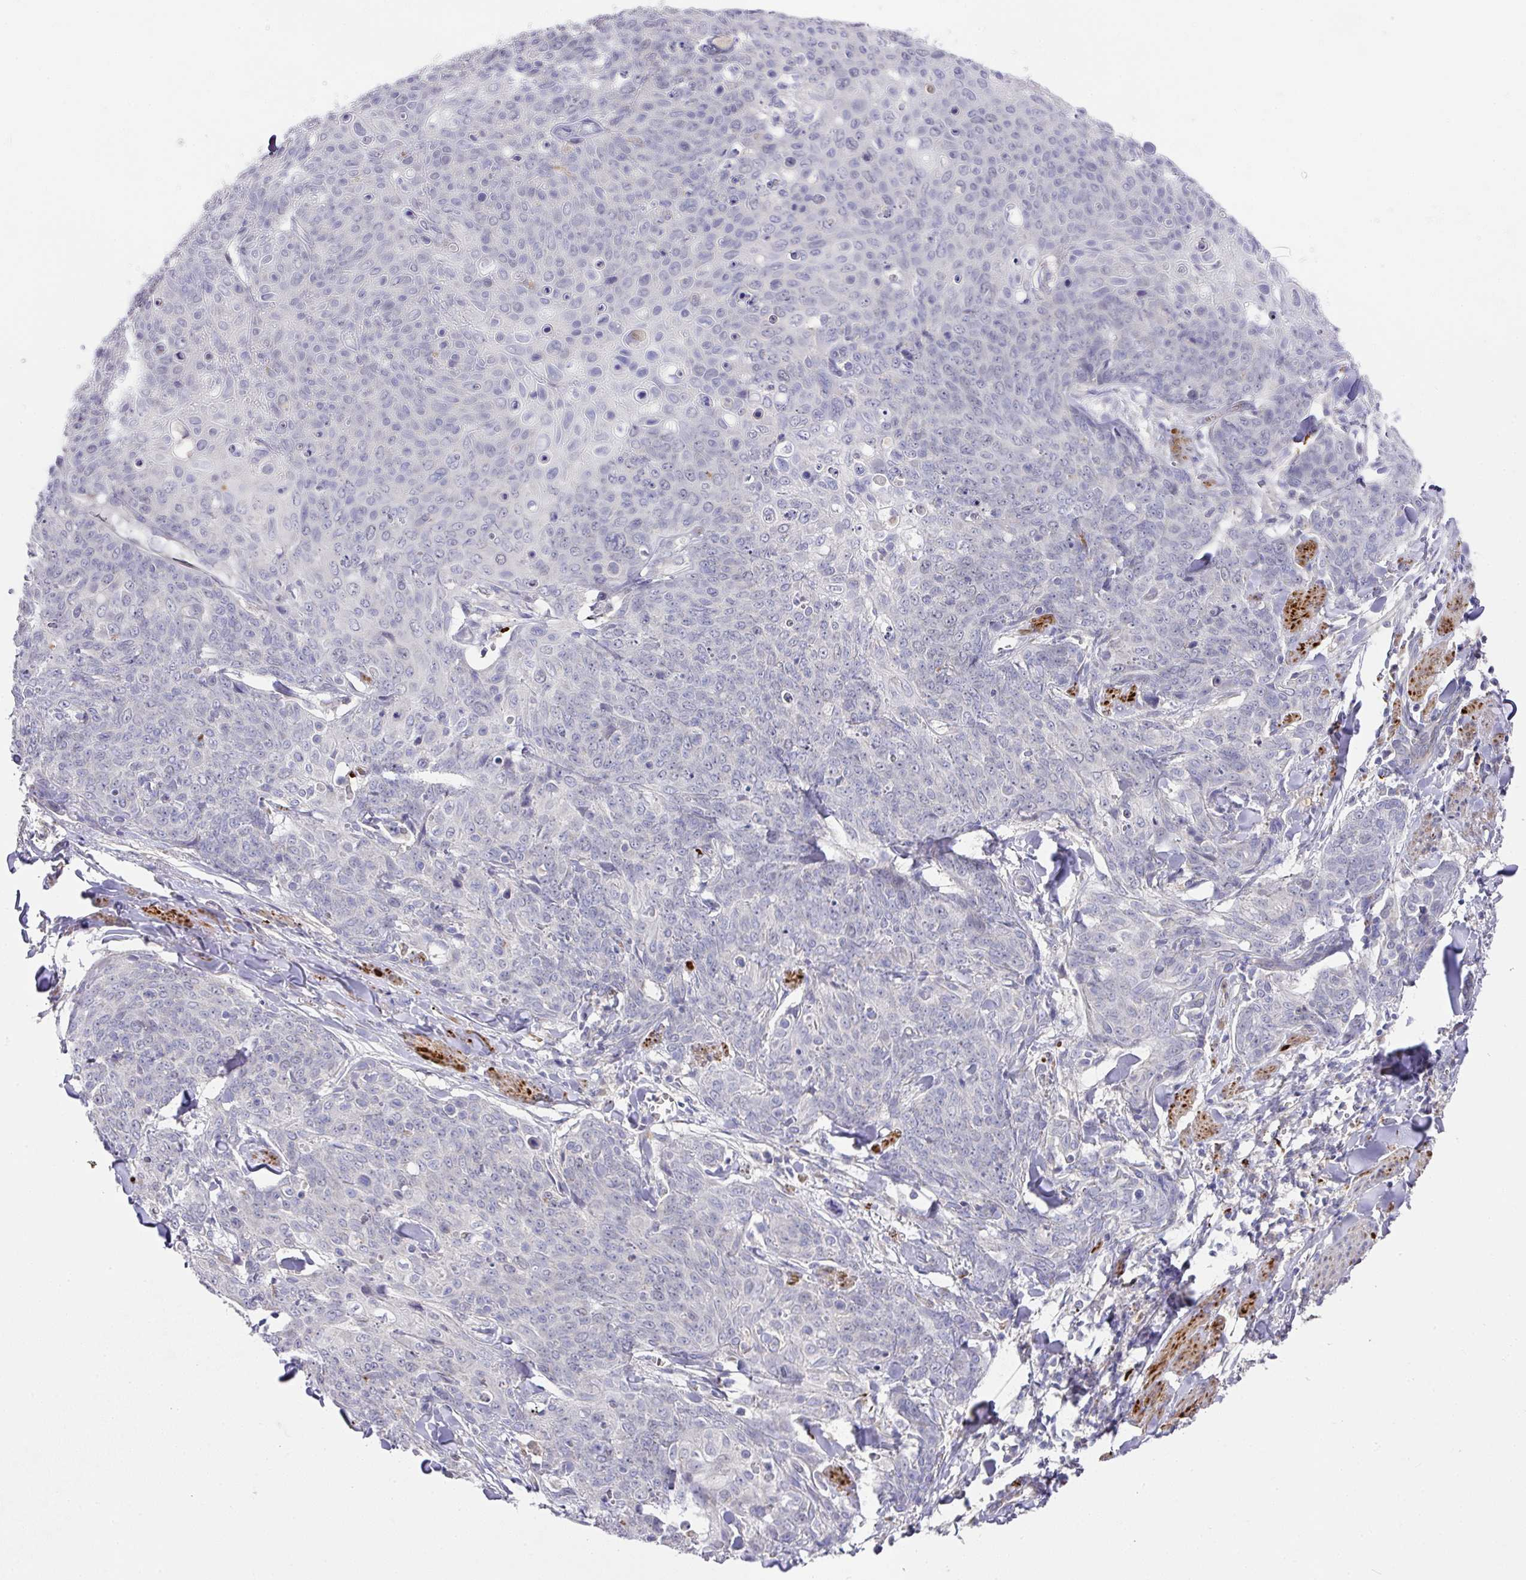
{"staining": {"intensity": "negative", "quantity": "none", "location": "none"}, "tissue": "skin cancer", "cell_type": "Tumor cells", "image_type": "cancer", "snomed": [{"axis": "morphology", "description": "Squamous cell carcinoma, NOS"}, {"axis": "topography", "description": "Skin"}, {"axis": "topography", "description": "Vulva"}], "caption": "A histopathology image of human squamous cell carcinoma (skin) is negative for staining in tumor cells.", "gene": "TARM1", "patient": {"sex": "female", "age": 85}}